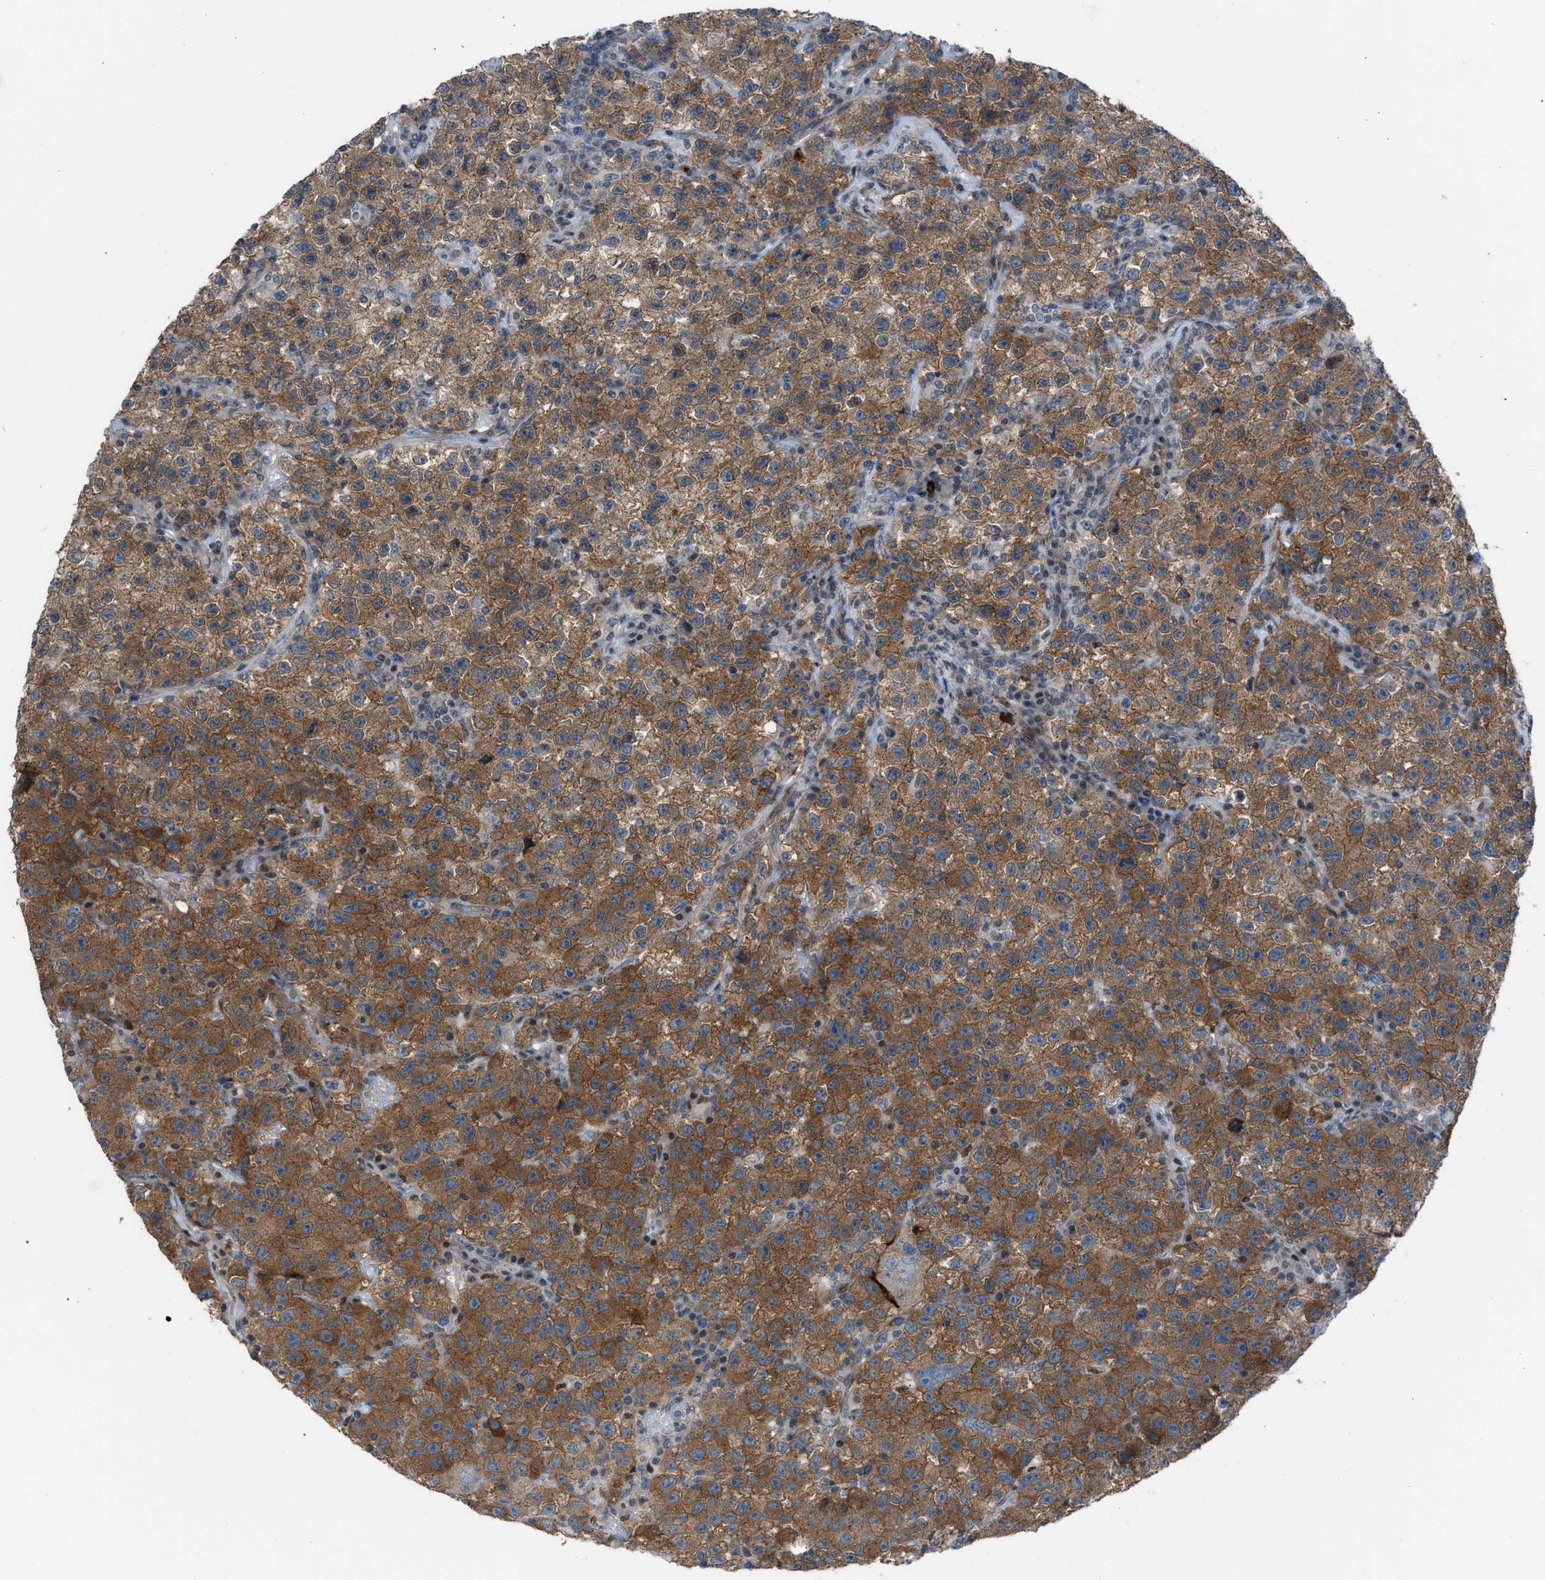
{"staining": {"intensity": "moderate", "quantity": ">75%", "location": "cytoplasmic/membranous"}, "tissue": "testis cancer", "cell_type": "Tumor cells", "image_type": "cancer", "snomed": [{"axis": "morphology", "description": "Seminoma, NOS"}, {"axis": "topography", "description": "Testis"}], "caption": "Immunohistochemical staining of human testis cancer (seminoma) demonstrates moderate cytoplasmic/membranous protein positivity in approximately >75% of tumor cells.", "gene": "CRTC1", "patient": {"sex": "male", "age": 22}}